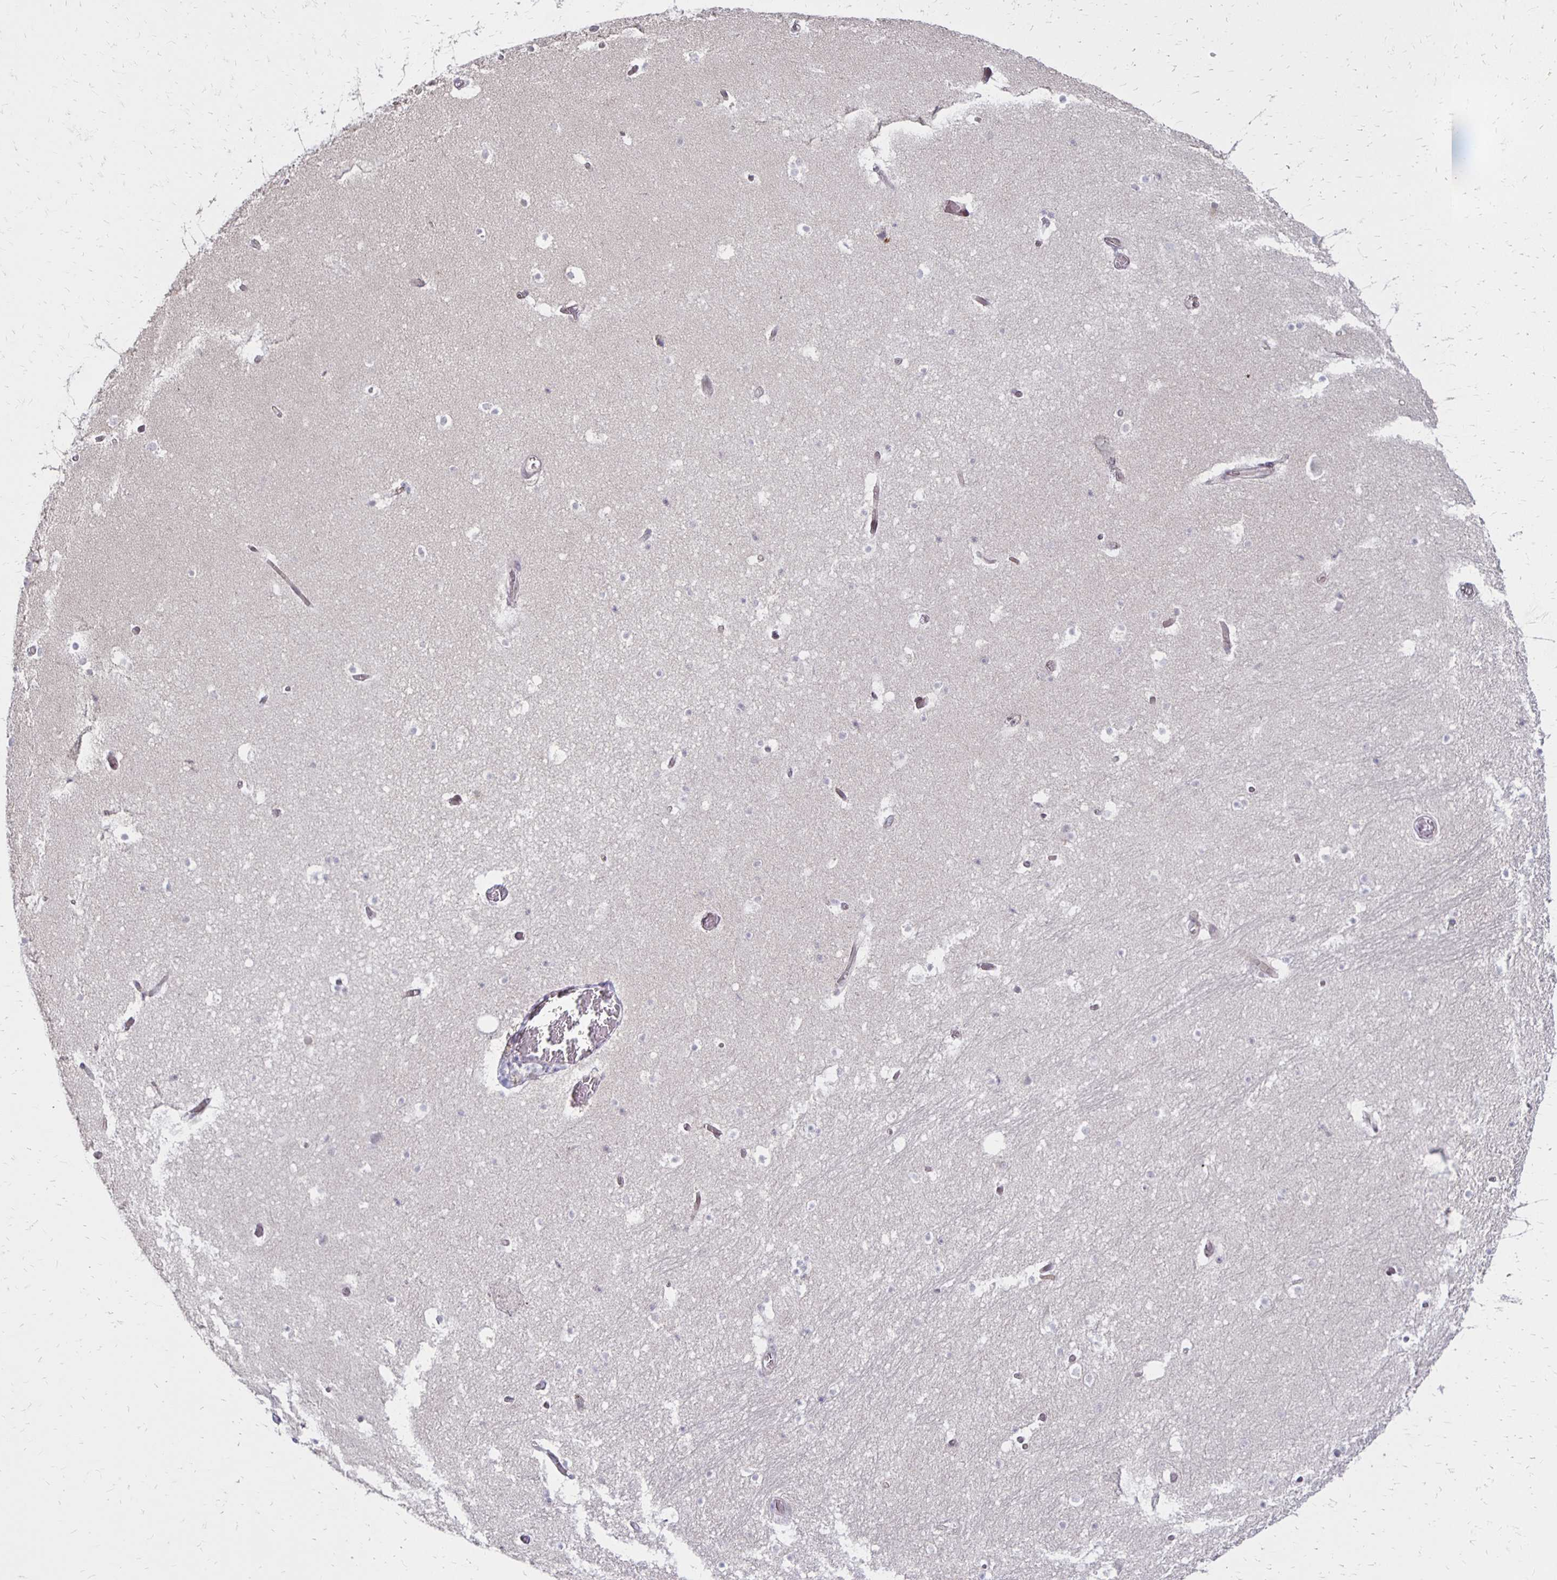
{"staining": {"intensity": "negative", "quantity": "none", "location": "none"}, "tissue": "hippocampus", "cell_type": "Glial cells", "image_type": "normal", "snomed": [{"axis": "morphology", "description": "Normal tissue, NOS"}, {"axis": "topography", "description": "Hippocampus"}], "caption": "A photomicrograph of human hippocampus is negative for staining in glial cells. Brightfield microscopy of IHC stained with DAB (brown) and hematoxylin (blue), captured at high magnification.", "gene": "DAGLA", "patient": {"sex": "male", "age": 26}}